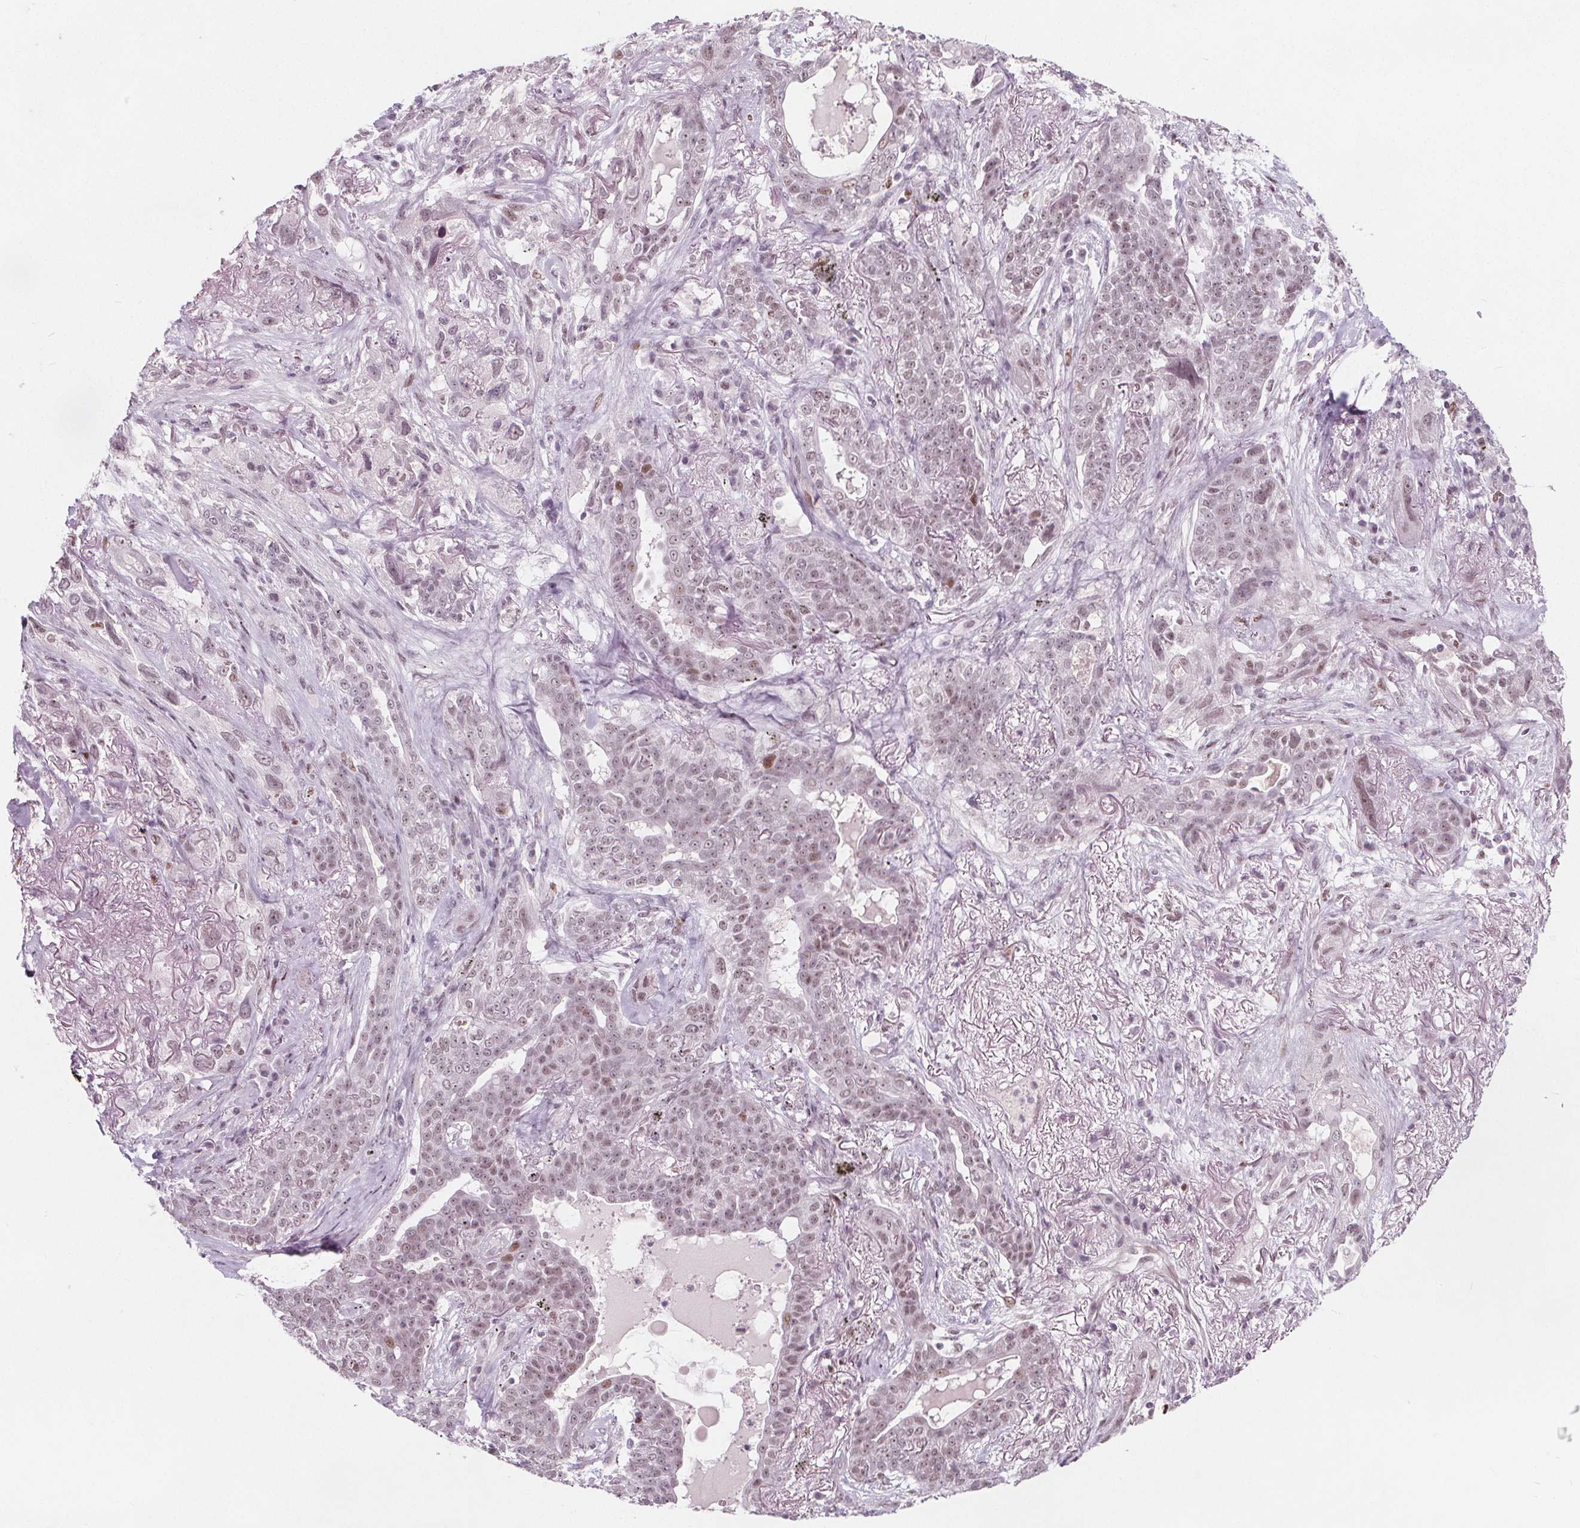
{"staining": {"intensity": "weak", "quantity": ">75%", "location": "nuclear"}, "tissue": "lung cancer", "cell_type": "Tumor cells", "image_type": "cancer", "snomed": [{"axis": "morphology", "description": "Squamous cell carcinoma, NOS"}, {"axis": "topography", "description": "Lung"}], "caption": "Lung cancer (squamous cell carcinoma) stained for a protein (brown) displays weak nuclear positive staining in about >75% of tumor cells.", "gene": "TAF6L", "patient": {"sex": "female", "age": 70}}